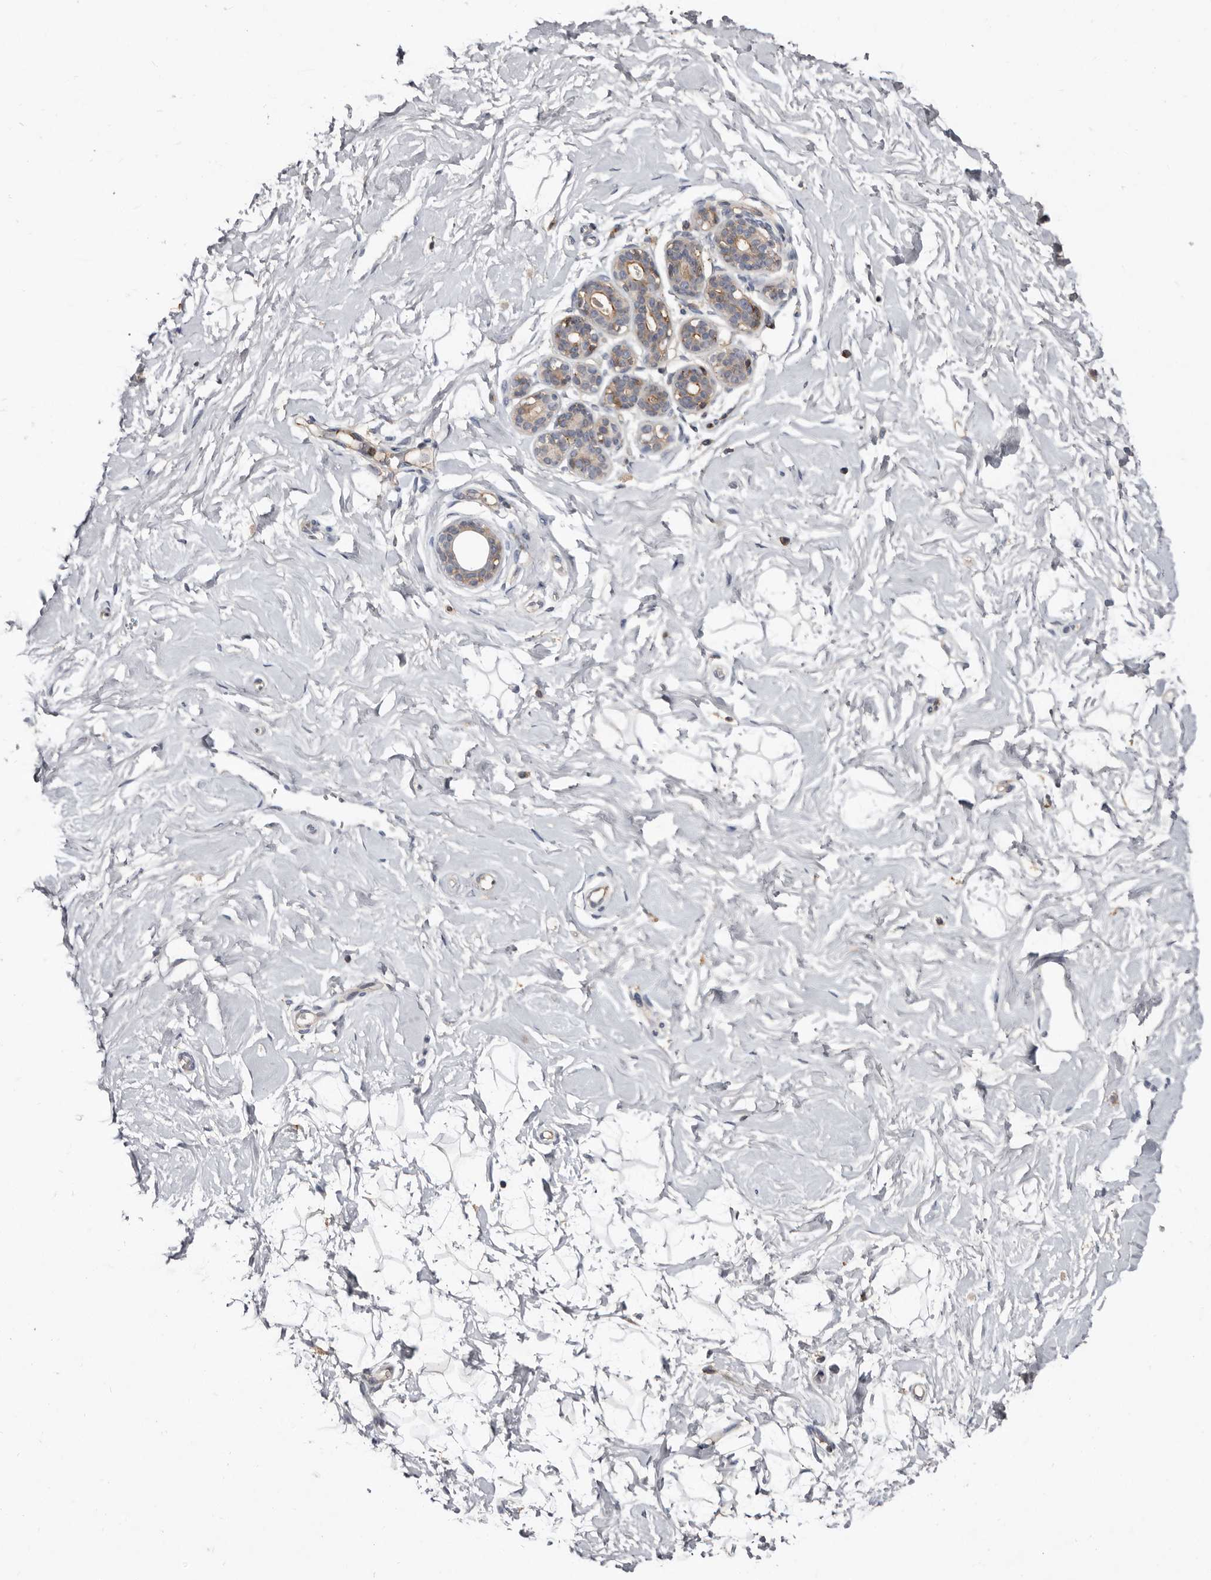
{"staining": {"intensity": "negative", "quantity": "none", "location": "none"}, "tissue": "breast", "cell_type": "Adipocytes", "image_type": "normal", "snomed": [{"axis": "morphology", "description": "Normal tissue, NOS"}, {"axis": "morphology", "description": "Adenoma, NOS"}, {"axis": "topography", "description": "Breast"}], "caption": "This is an immunohistochemistry histopathology image of normal breast. There is no staining in adipocytes.", "gene": "KIF26B", "patient": {"sex": "female", "age": 23}}